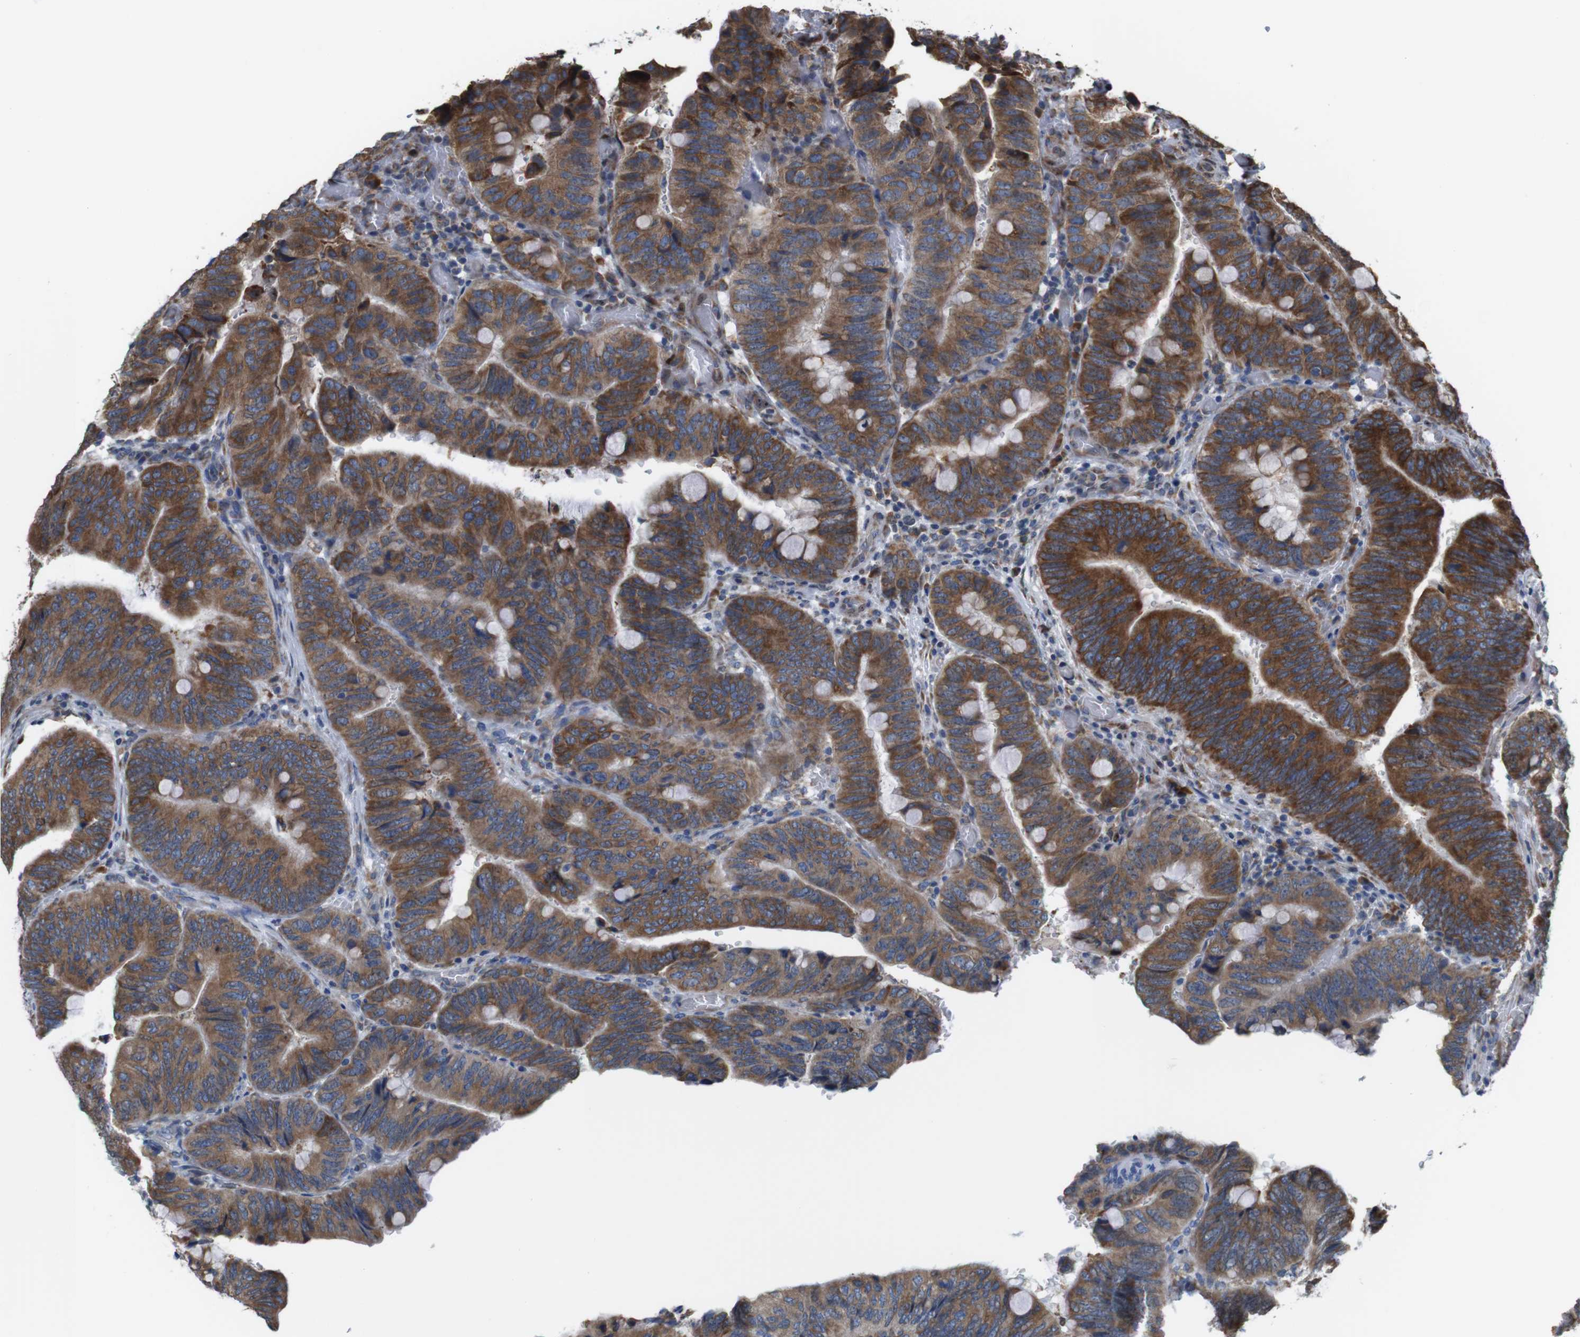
{"staining": {"intensity": "moderate", "quantity": ">75%", "location": "cytoplasmic/membranous"}, "tissue": "colorectal cancer", "cell_type": "Tumor cells", "image_type": "cancer", "snomed": [{"axis": "morphology", "description": "Normal tissue, NOS"}, {"axis": "morphology", "description": "Adenocarcinoma, NOS"}, {"axis": "topography", "description": "Rectum"}, {"axis": "topography", "description": "Peripheral nerve tissue"}], "caption": "Immunohistochemical staining of human adenocarcinoma (colorectal) exhibits medium levels of moderate cytoplasmic/membranous protein staining in about >75% of tumor cells.", "gene": "UGGT1", "patient": {"sex": "male", "age": 92}}